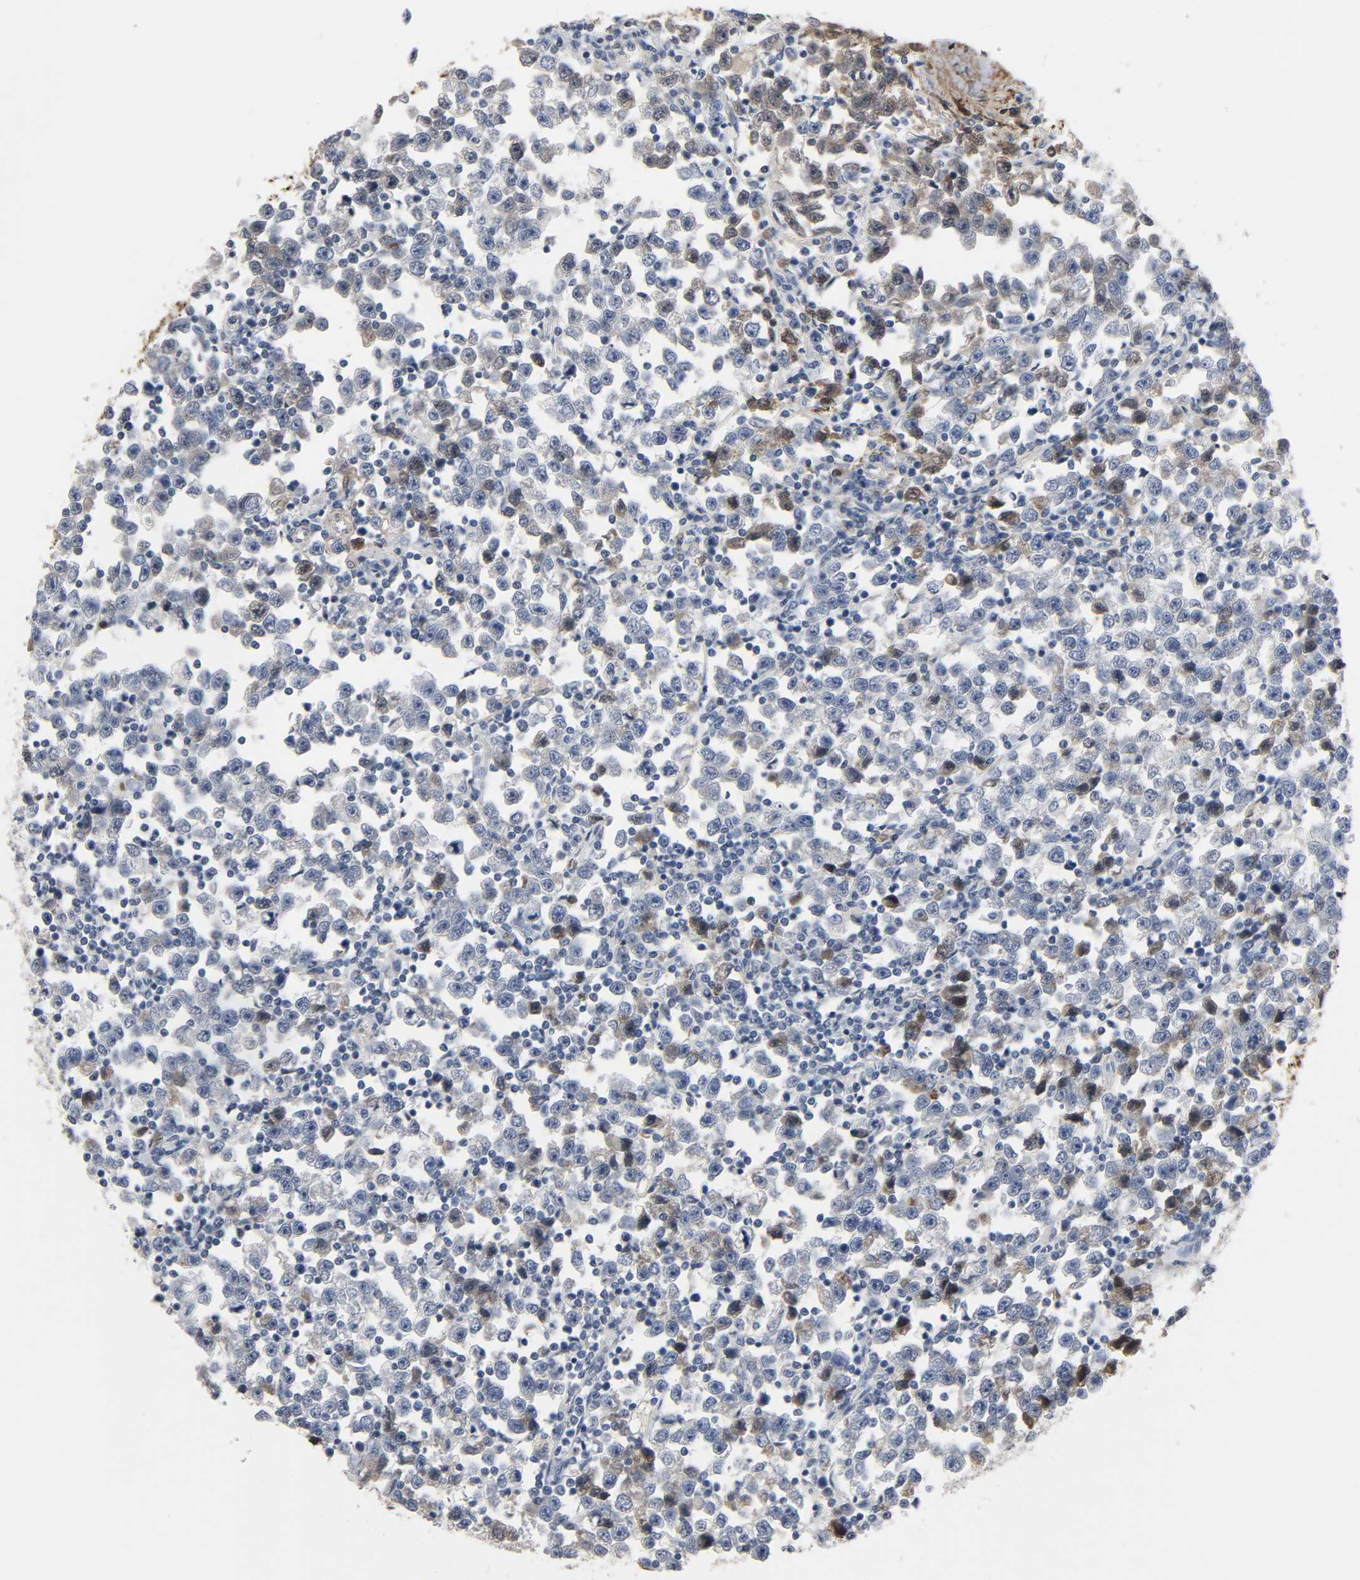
{"staining": {"intensity": "weak", "quantity": "25%-75%", "location": "cytoplasmic/membranous"}, "tissue": "testis cancer", "cell_type": "Tumor cells", "image_type": "cancer", "snomed": [{"axis": "morphology", "description": "Seminoma, NOS"}, {"axis": "topography", "description": "Testis"}], "caption": "Tumor cells display low levels of weak cytoplasmic/membranous positivity in approximately 25%-75% of cells in human seminoma (testis).", "gene": "FBLN5", "patient": {"sex": "male", "age": 43}}